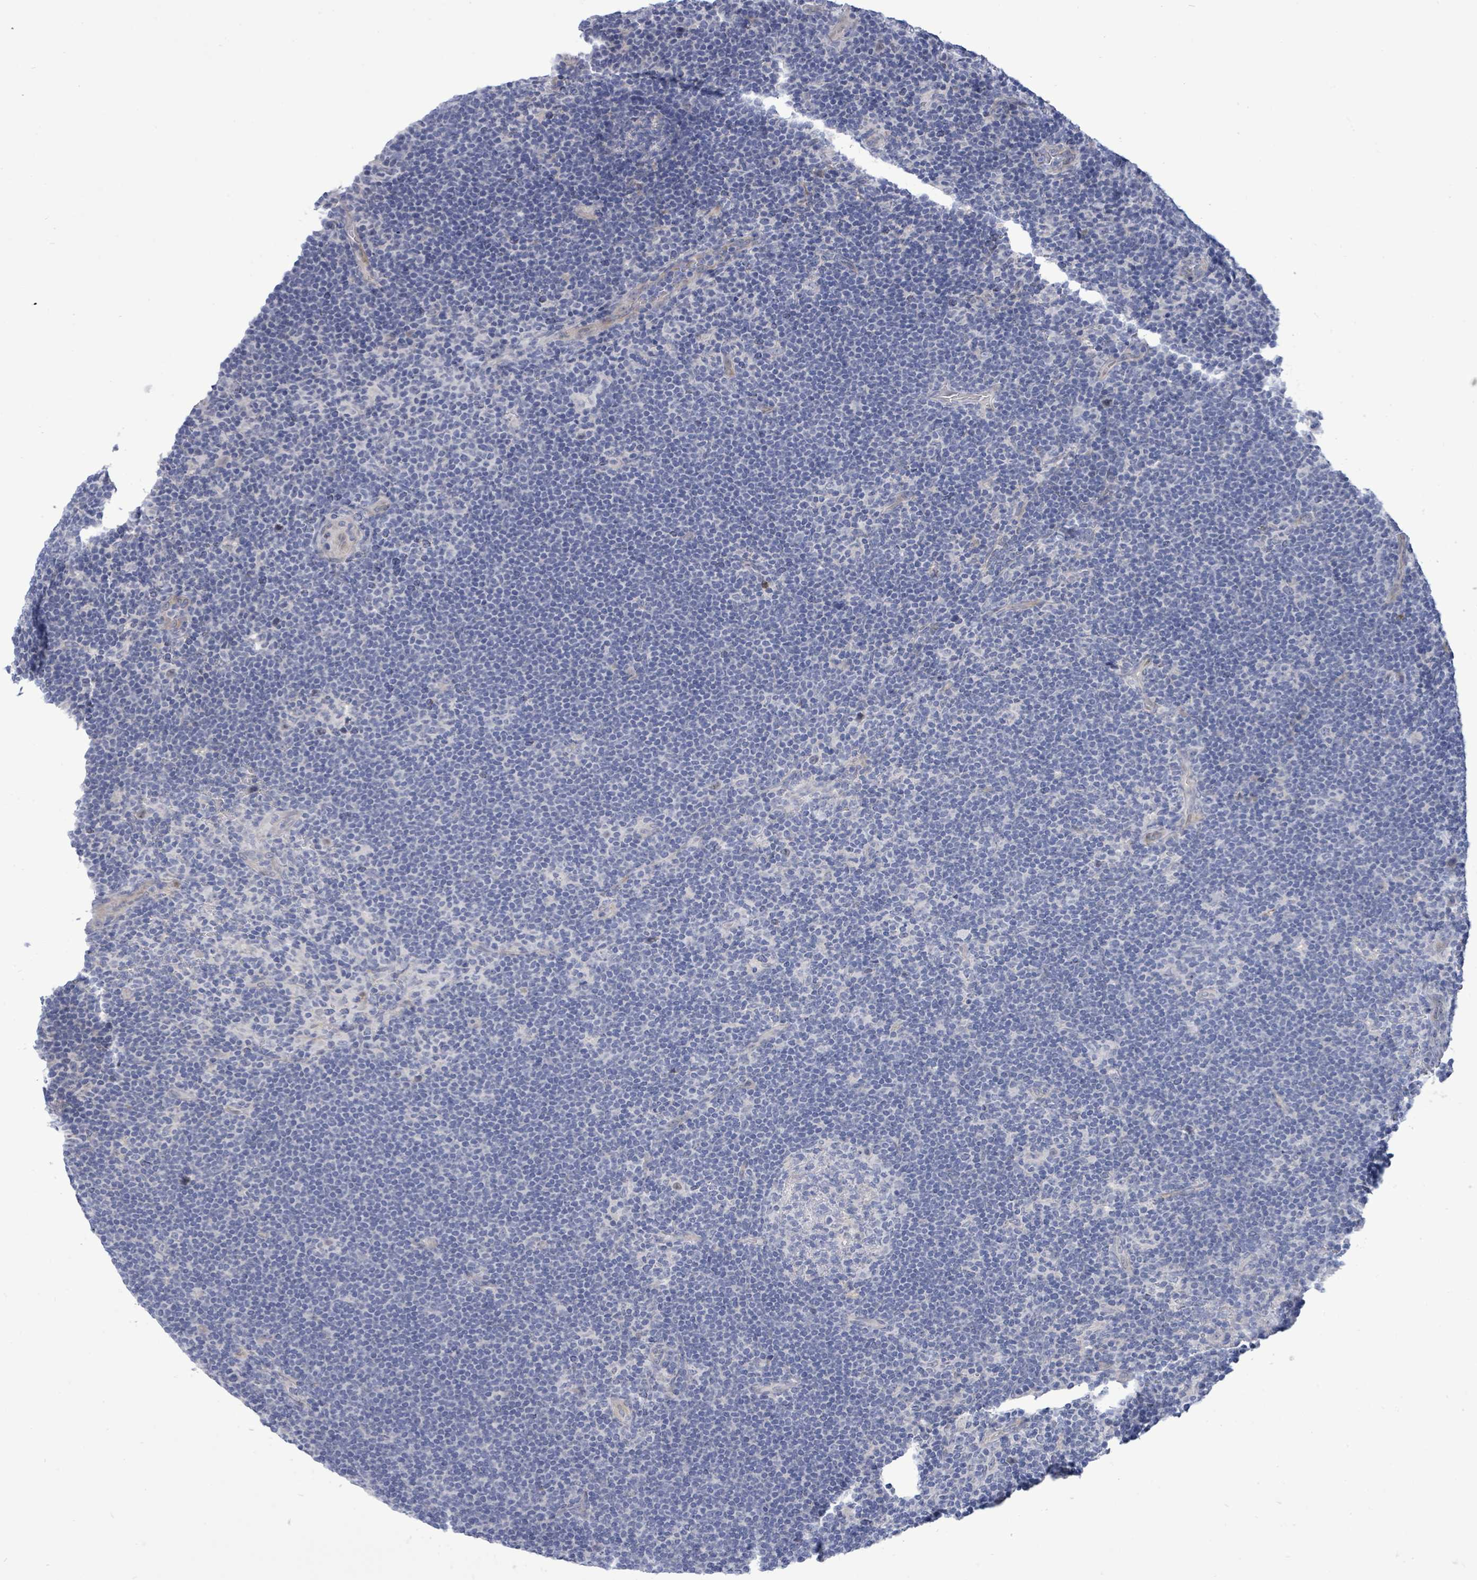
{"staining": {"intensity": "negative", "quantity": "none", "location": "none"}, "tissue": "lymphoma", "cell_type": "Tumor cells", "image_type": "cancer", "snomed": [{"axis": "morphology", "description": "Hodgkin's disease, NOS"}, {"axis": "topography", "description": "Lymph node"}], "caption": "There is no significant staining in tumor cells of Hodgkin's disease.", "gene": "CT45A5", "patient": {"sex": "female", "age": 57}}